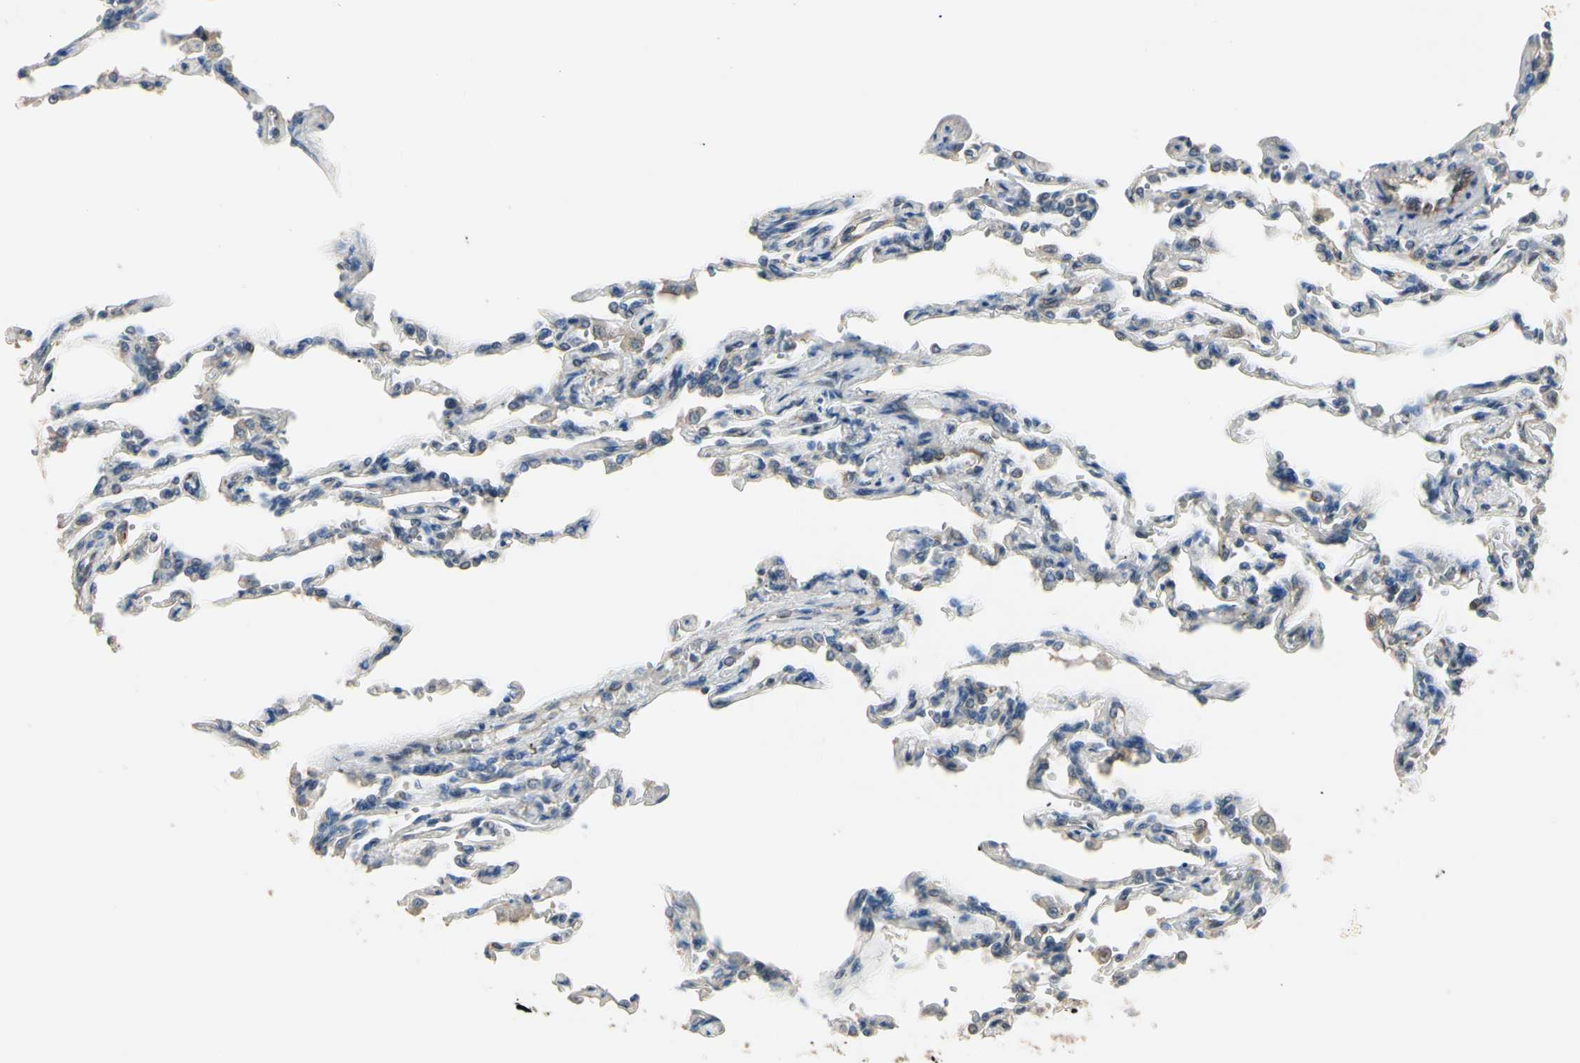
{"staining": {"intensity": "weak", "quantity": "25%-75%", "location": "cytoplasmic/membranous"}, "tissue": "lung", "cell_type": "Alveolar cells", "image_type": "normal", "snomed": [{"axis": "morphology", "description": "Normal tissue, NOS"}, {"axis": "topography", "description": "Lung"}], "caption": "Benign lung displays weak cytoplasmic/membranous positivity in about 25%-75% of alveolar cells.", "gene": "TASOR", "patient": {"sex": "male", "age": 21}}